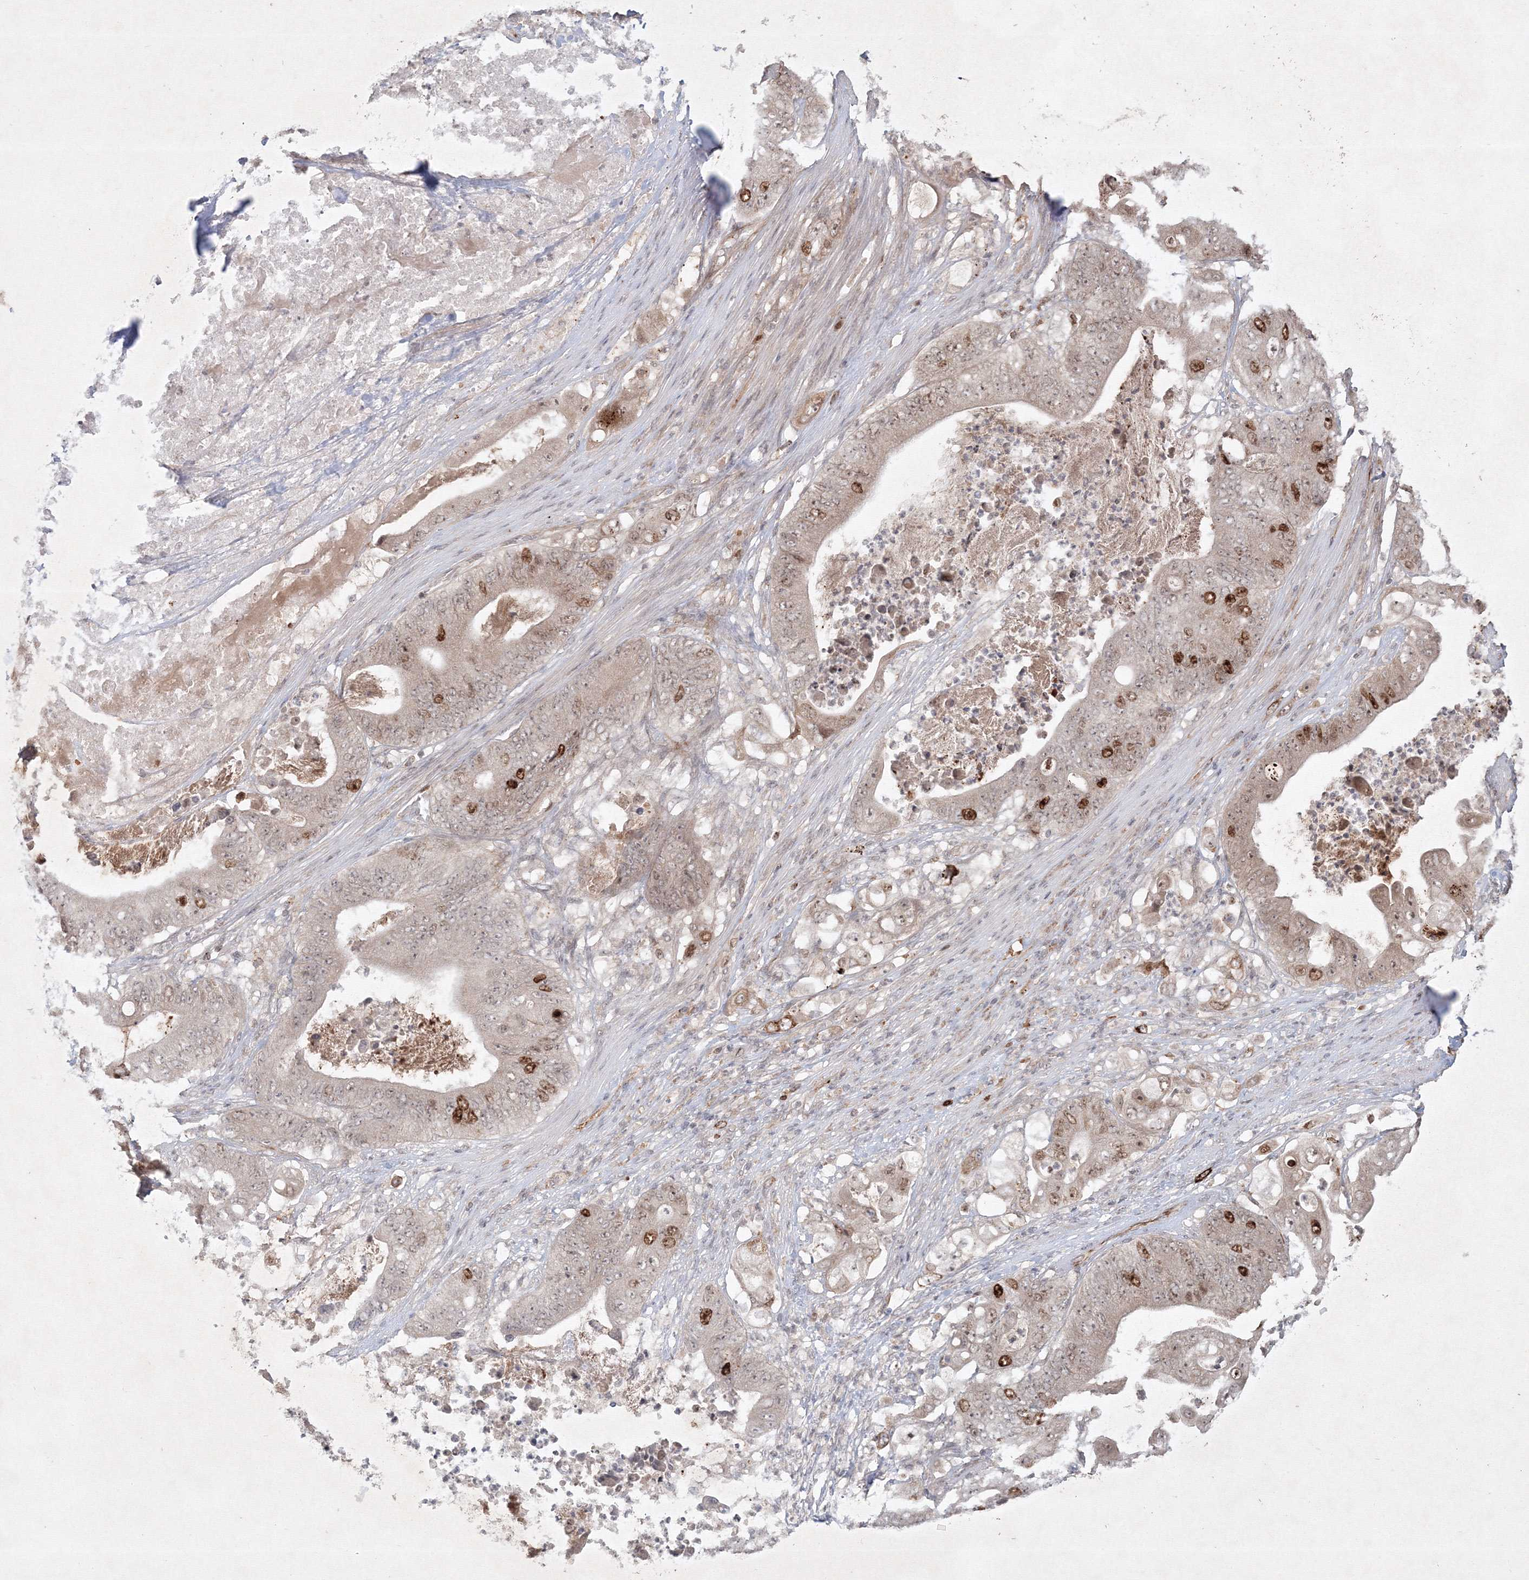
{"staining": {"intensity": "moderate", "quantity": "25%-75%", "location": "cytoplasmic/membranous,nuclear"}, "tissue": "stomach cancer", "cell_type": "Tumor cells", "image_type": "cancer", "snomed": [{"axis": "morphology", "description": "Adenocarcinoma, NOS"}, {"axis": "topography", "description": "Stomach"}], "caption": "Immunohistochemical staining of stomach cancer (adenocarcinoma) reveals moderate cytoplasmic/membranous and nuclear protein expression in approximately 25%-75% of tumor cells.", "gene": "KIF20A", "patient": {"sex": "female", "age": 73}}